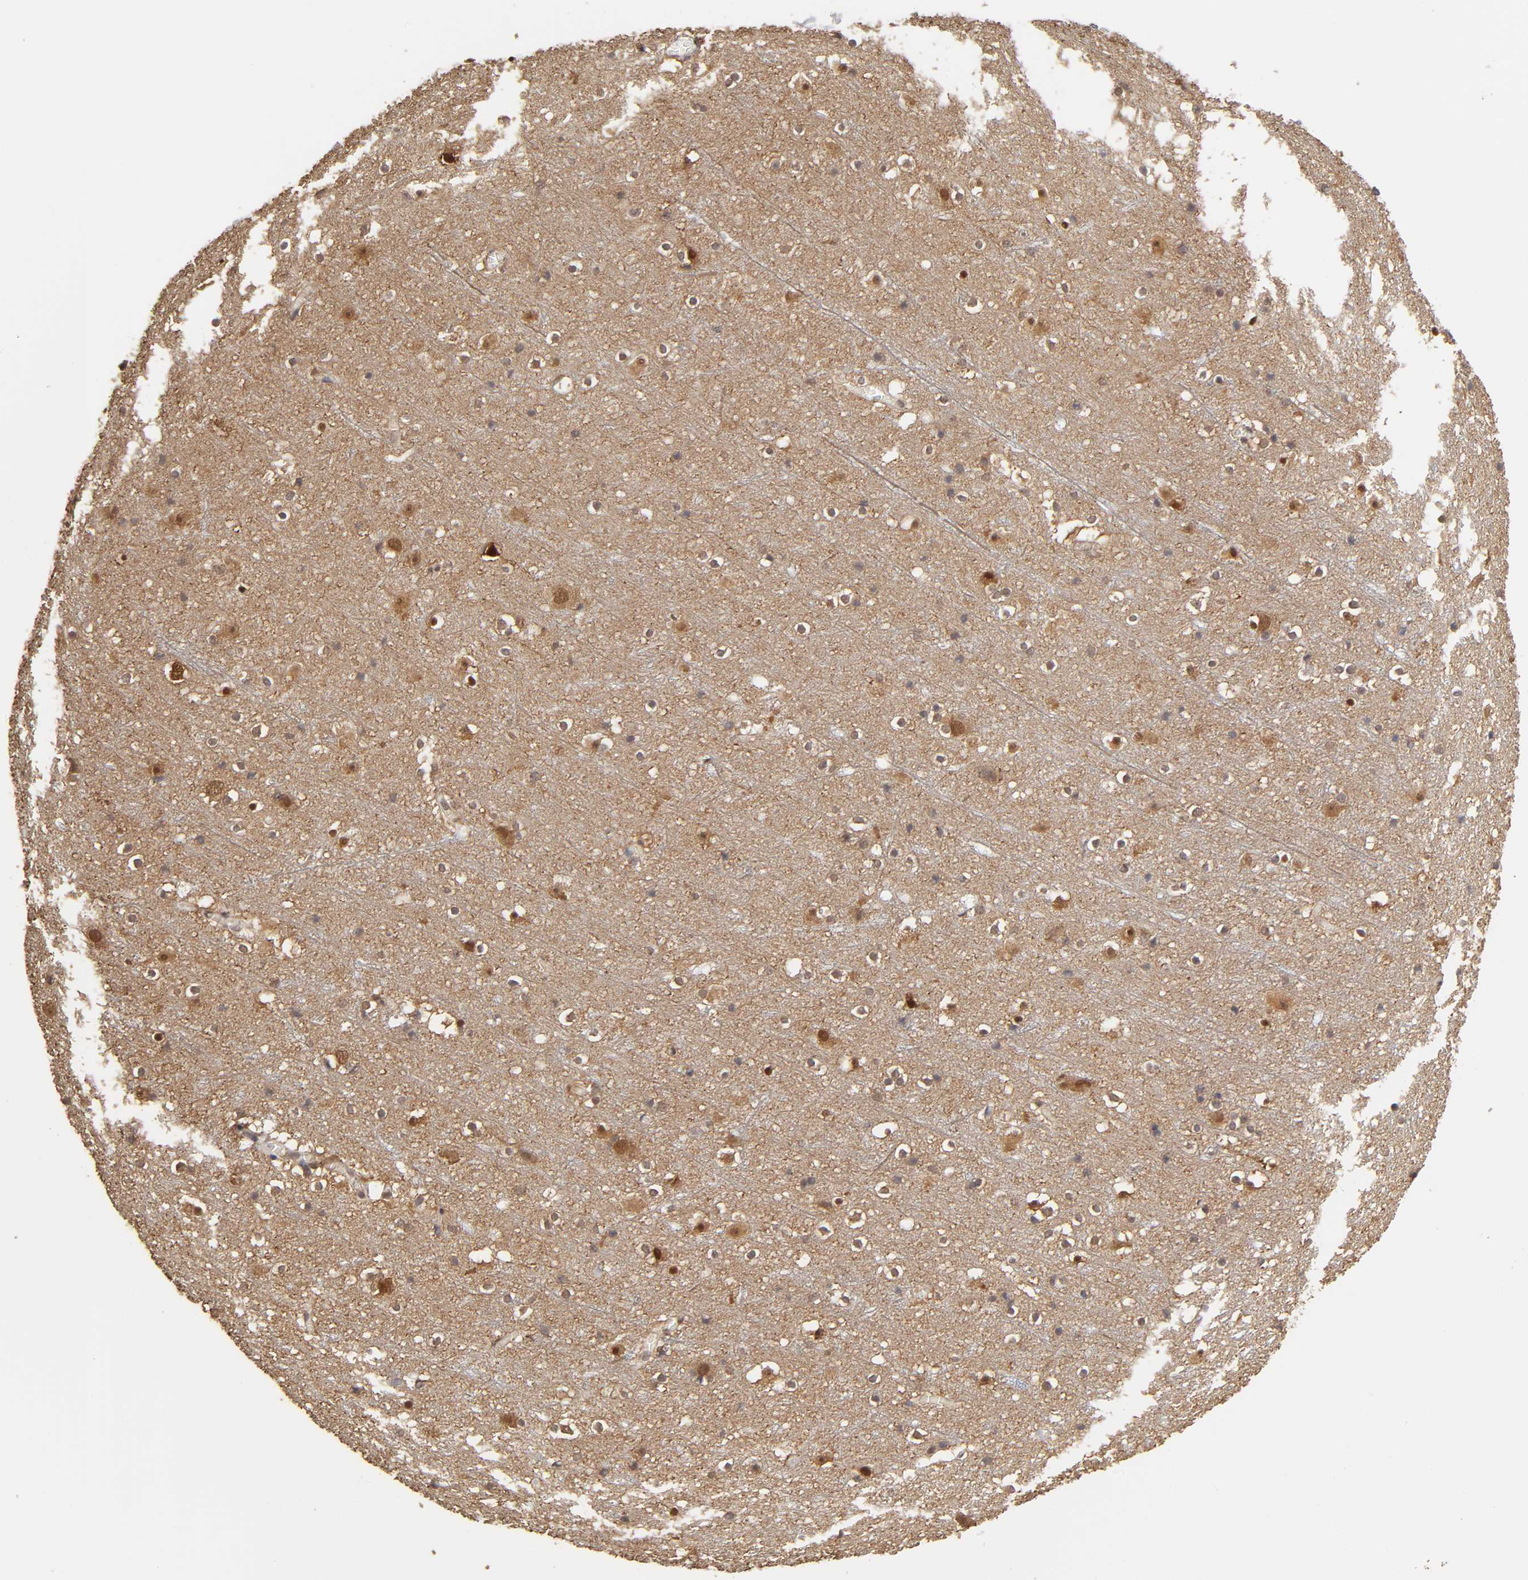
{"staining": {"intensity": "weak", "quantity": ">75%", "location": "cytoplasmic/membranous"}, "tissue": "cerebral cortex", "cell_type": "Endothelial cells", "image_type": "normal", "snomed": [{"axis": "morphology", "description": "Normal tissue, NOS"}, {"axis": "topography", "description": "Cerebral cortex"}], "caption": "Cerebral cortex stained with a brown dye displays weak cytoplasmic/membranous positive staining in approximately >75% of endothelial cells.", "gene": "MAPK1", "patient": {"sex": "male", "age": 45}}